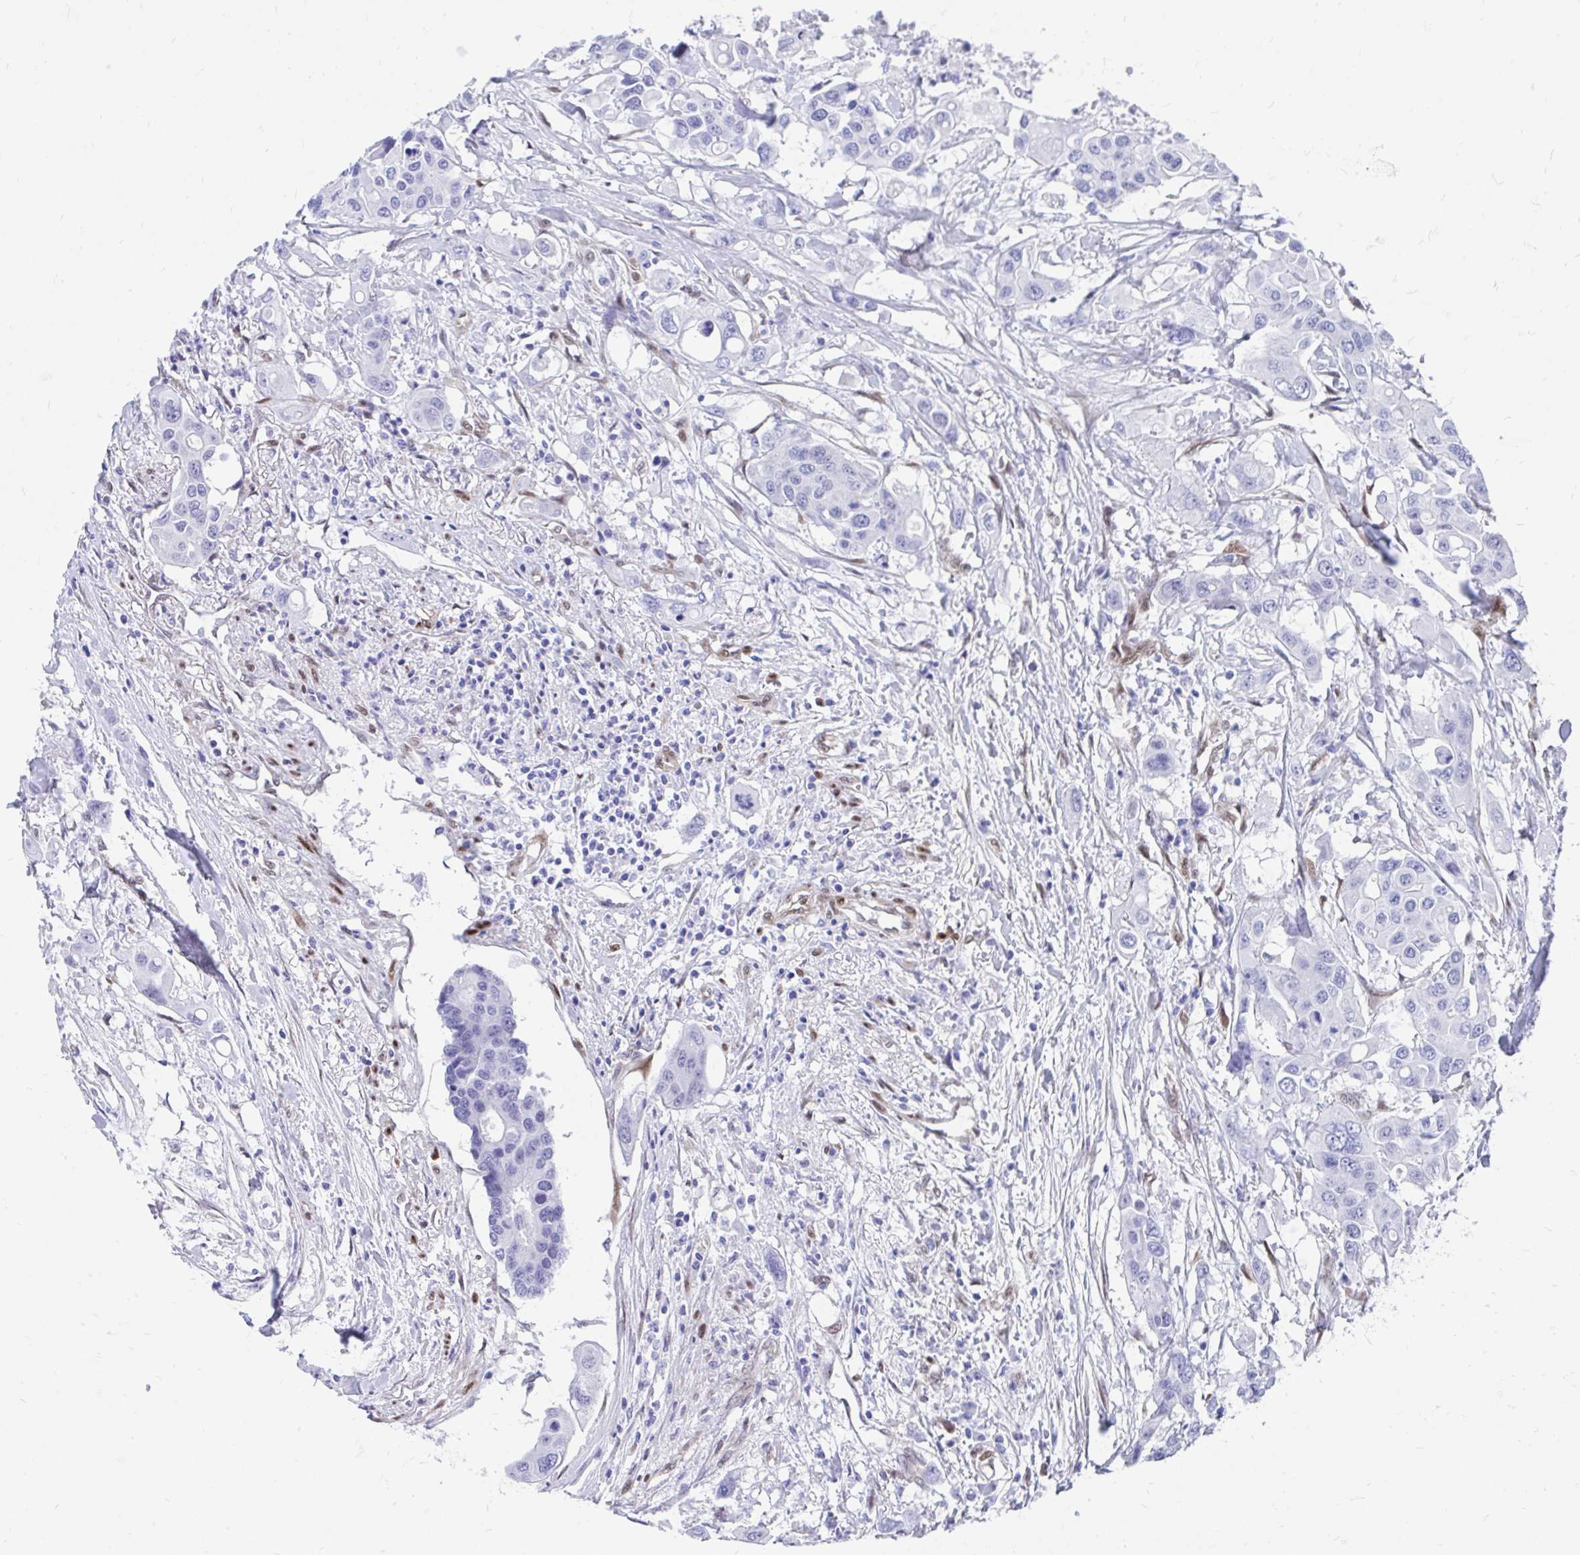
{"staining": {"intensity": "negative", "quantity": "none", "location": "none"}, "tissue": "colorectal cancer", "cell_type": "Tumor cells", "image_type": "cancer", "snomed": [{"axis": "morphology", "description": "Adenocarcinoma, NOS"}, {"axis": "topography", "description": "Colon"}], "caption": "Micrograph shows no protein staining in tumor cells of colorectal cancer (adenocarcinoma) tissue. Brightfield microscopy of immunohistochemistry stained with DAB (brown) and hematoxylin (blue), captured at high magnification.", "gene": "RBPMS", "patient": {"sex": "male", "age": 77}}